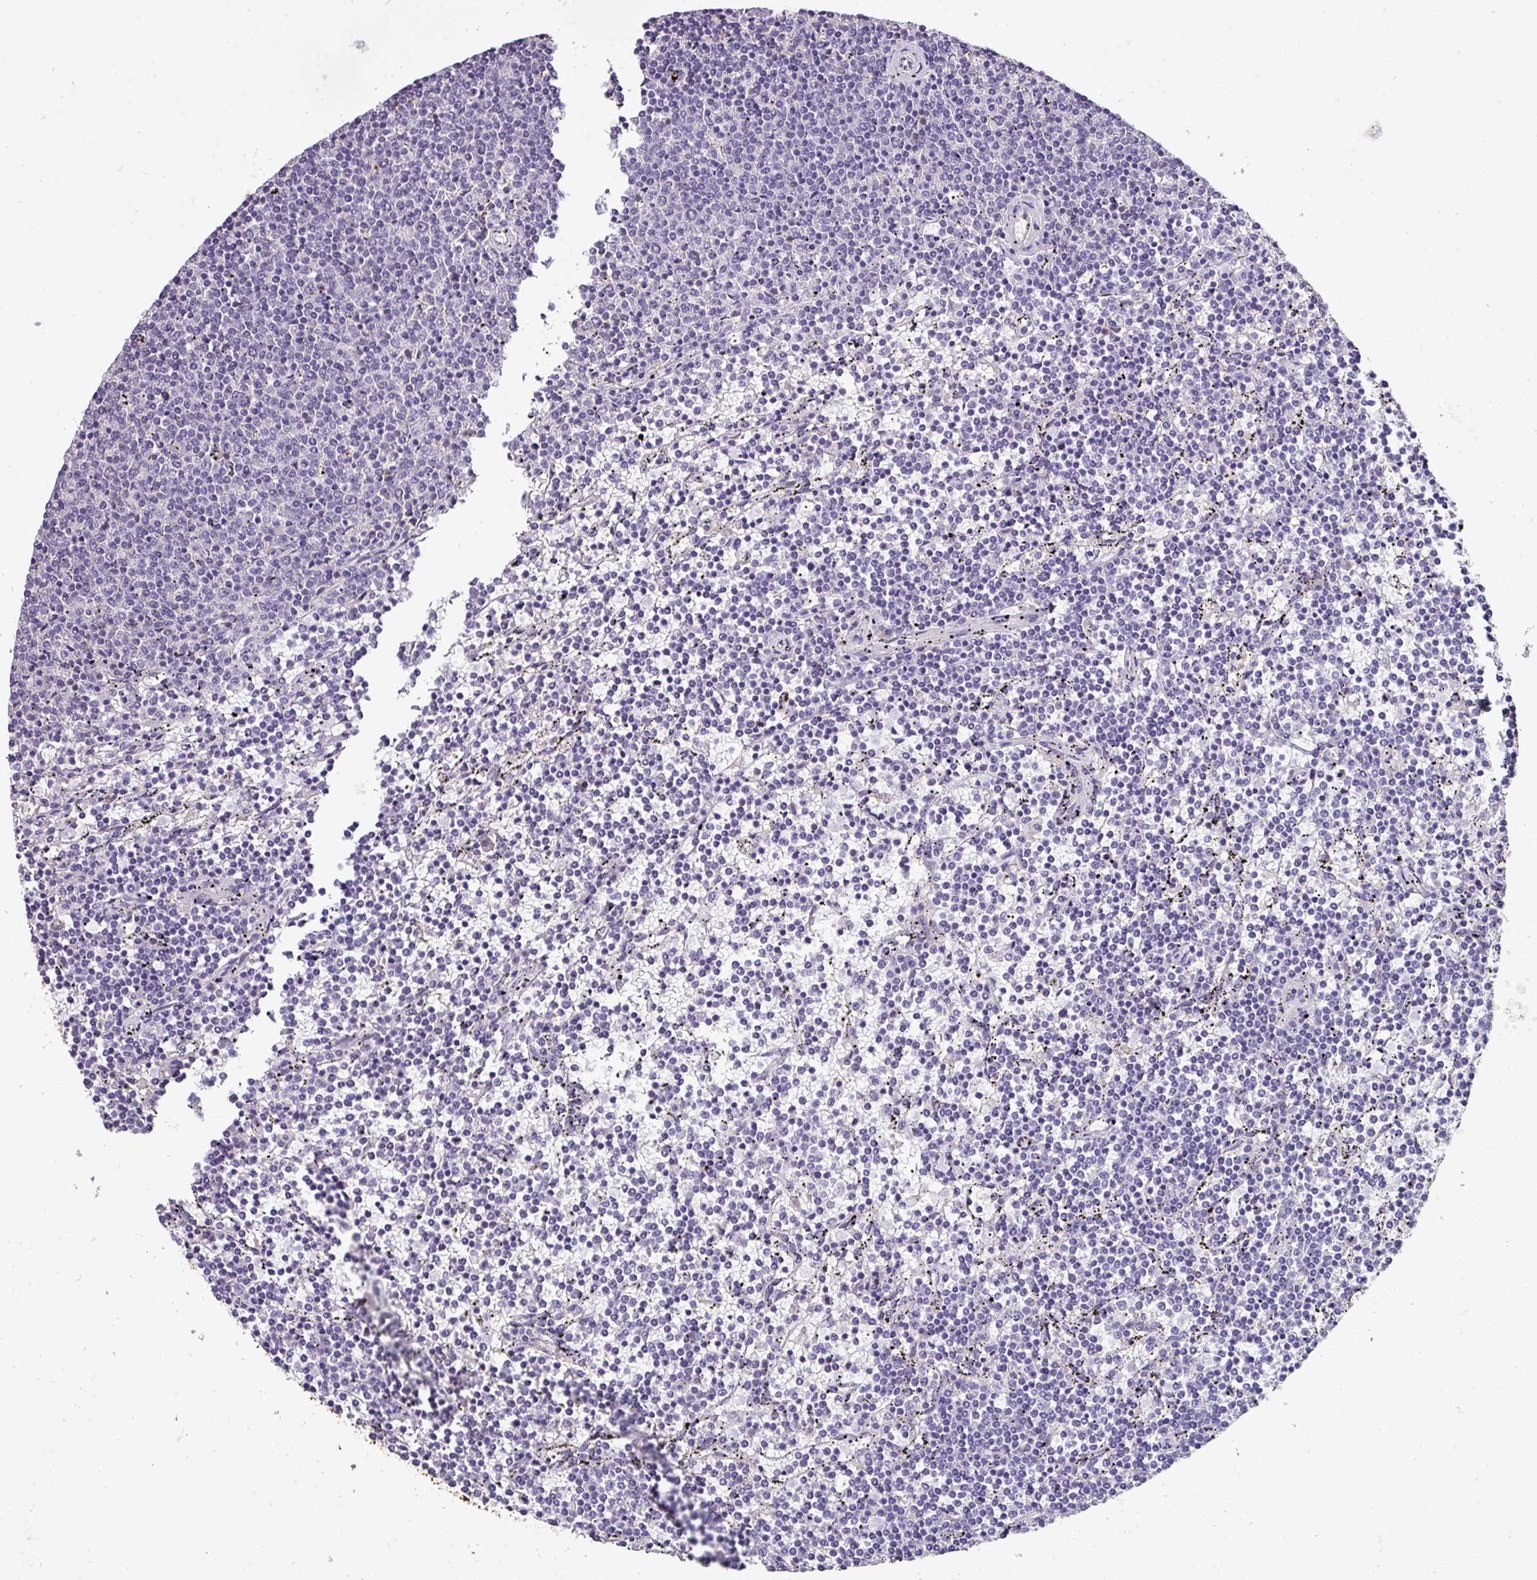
{"staining": {"intensity": "negative", "quantity": "none", "location": "none"}, "tissue": "lymphoma", "cell_type": "Tumor cells", "image_type": "cancer", "snomed": [{"axis": "morphology", "description": "Malignant lymphoma, non-Hodgkin's type, Low grade"}, {"axis": "topography", "description": "Spleen"}], "caption": "High magnification brightfield microscopy of lymphoma stained with DAB (3,3'-diaminobenzidine) (brown) and counterstained with hematoxylin (blue): tumor cells show no significant expression.", "gene": "DNAAF9", "patient": {"sex": "female", "age": 50}}